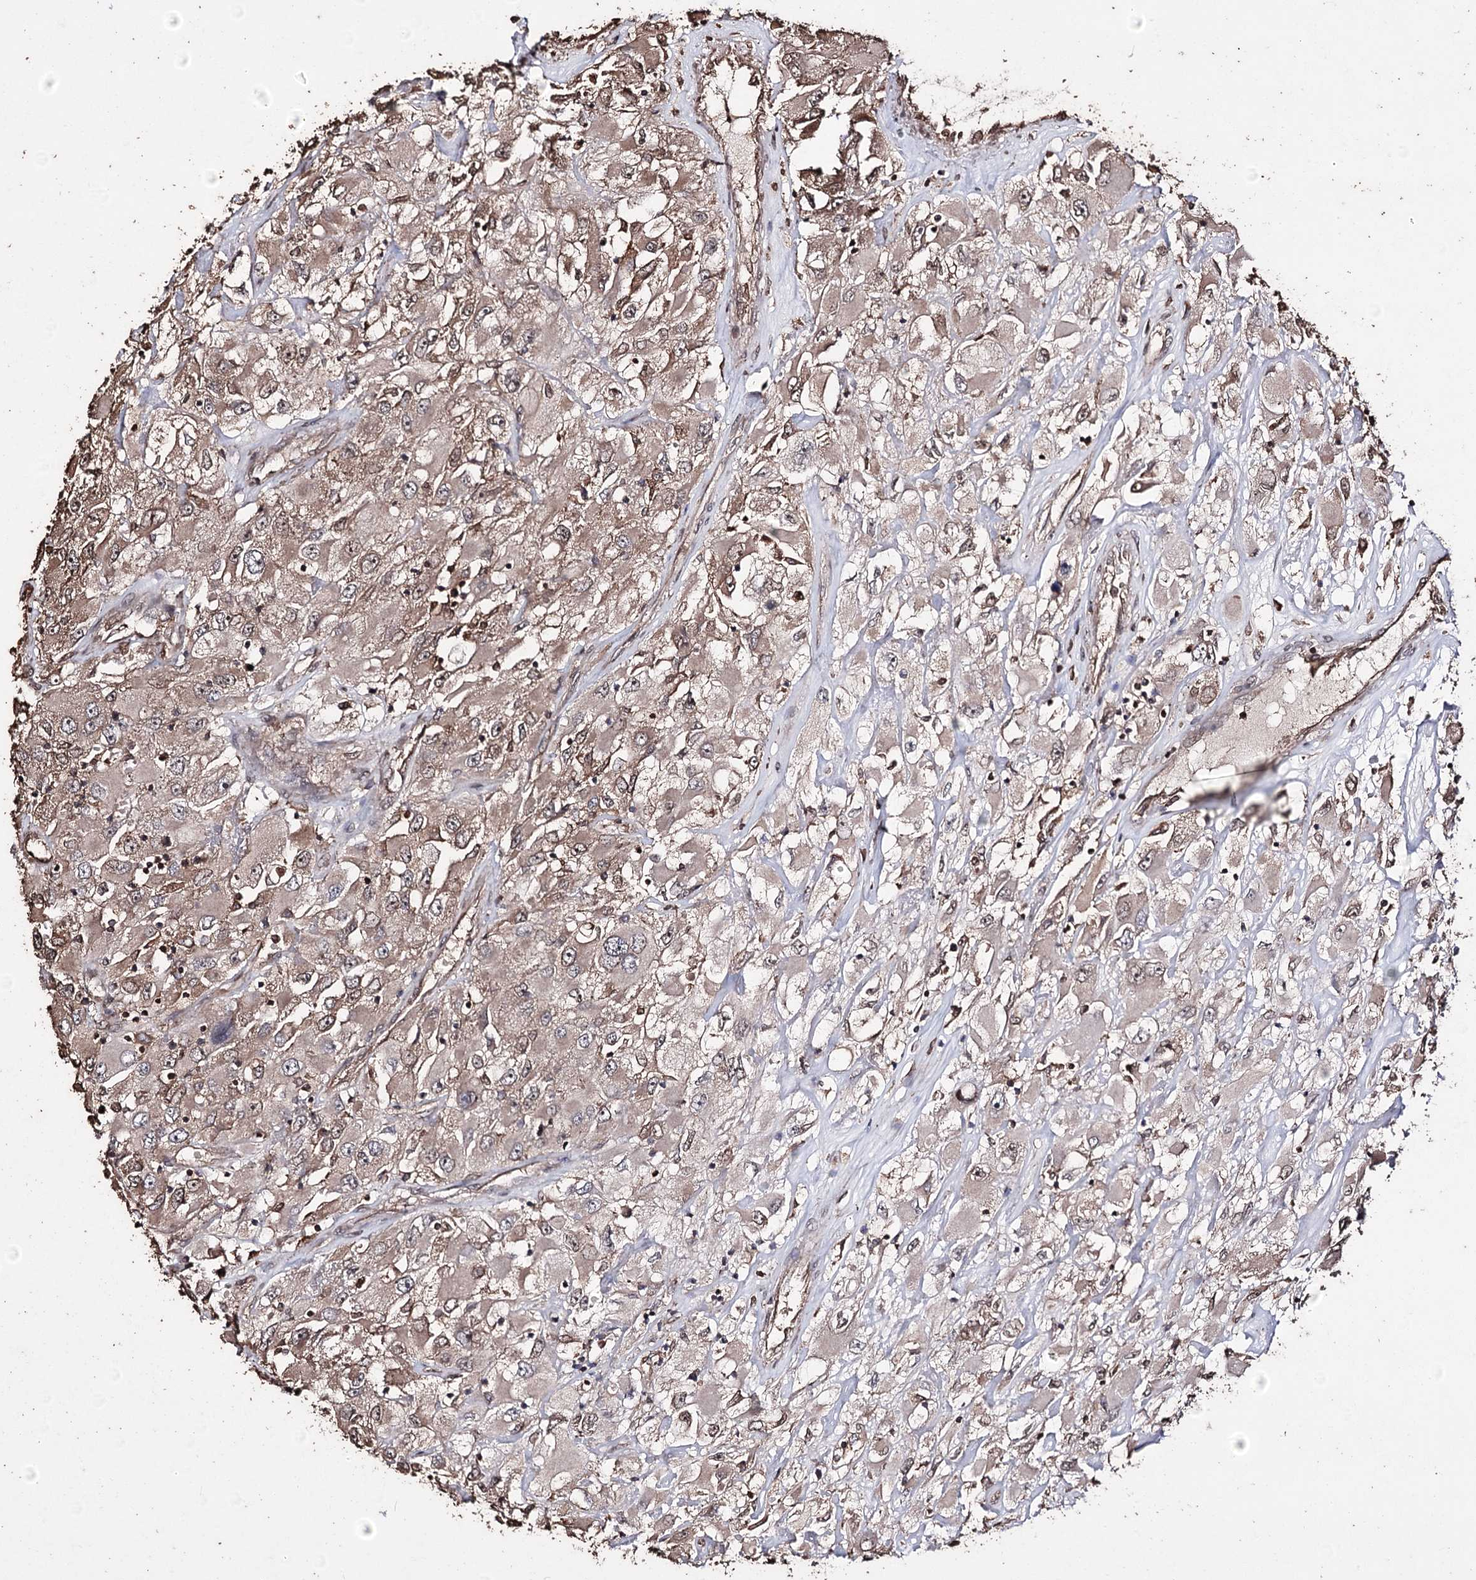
{"staining": {"intensity": "weak", "quantity": ">75%", "location": "cytoplasmic/membranous"}, "tissue": "renal cancer", "cell_type": "Tumor cells", "image_type": "cancer", "snomed": [{"axis": "morphology", "description": "Adenocarcinoma, NOS"}, {"axis": "topography", "description": "Kidney"}], "caption": "Adenocarcinoma (renal) stained for a protein (brown) reveals weak cytoplasmic/membranous positive expression in approximately >75% of tumor cells.", "gene": "ZNF662", "patient": {"sex": "female", "age": 52}}